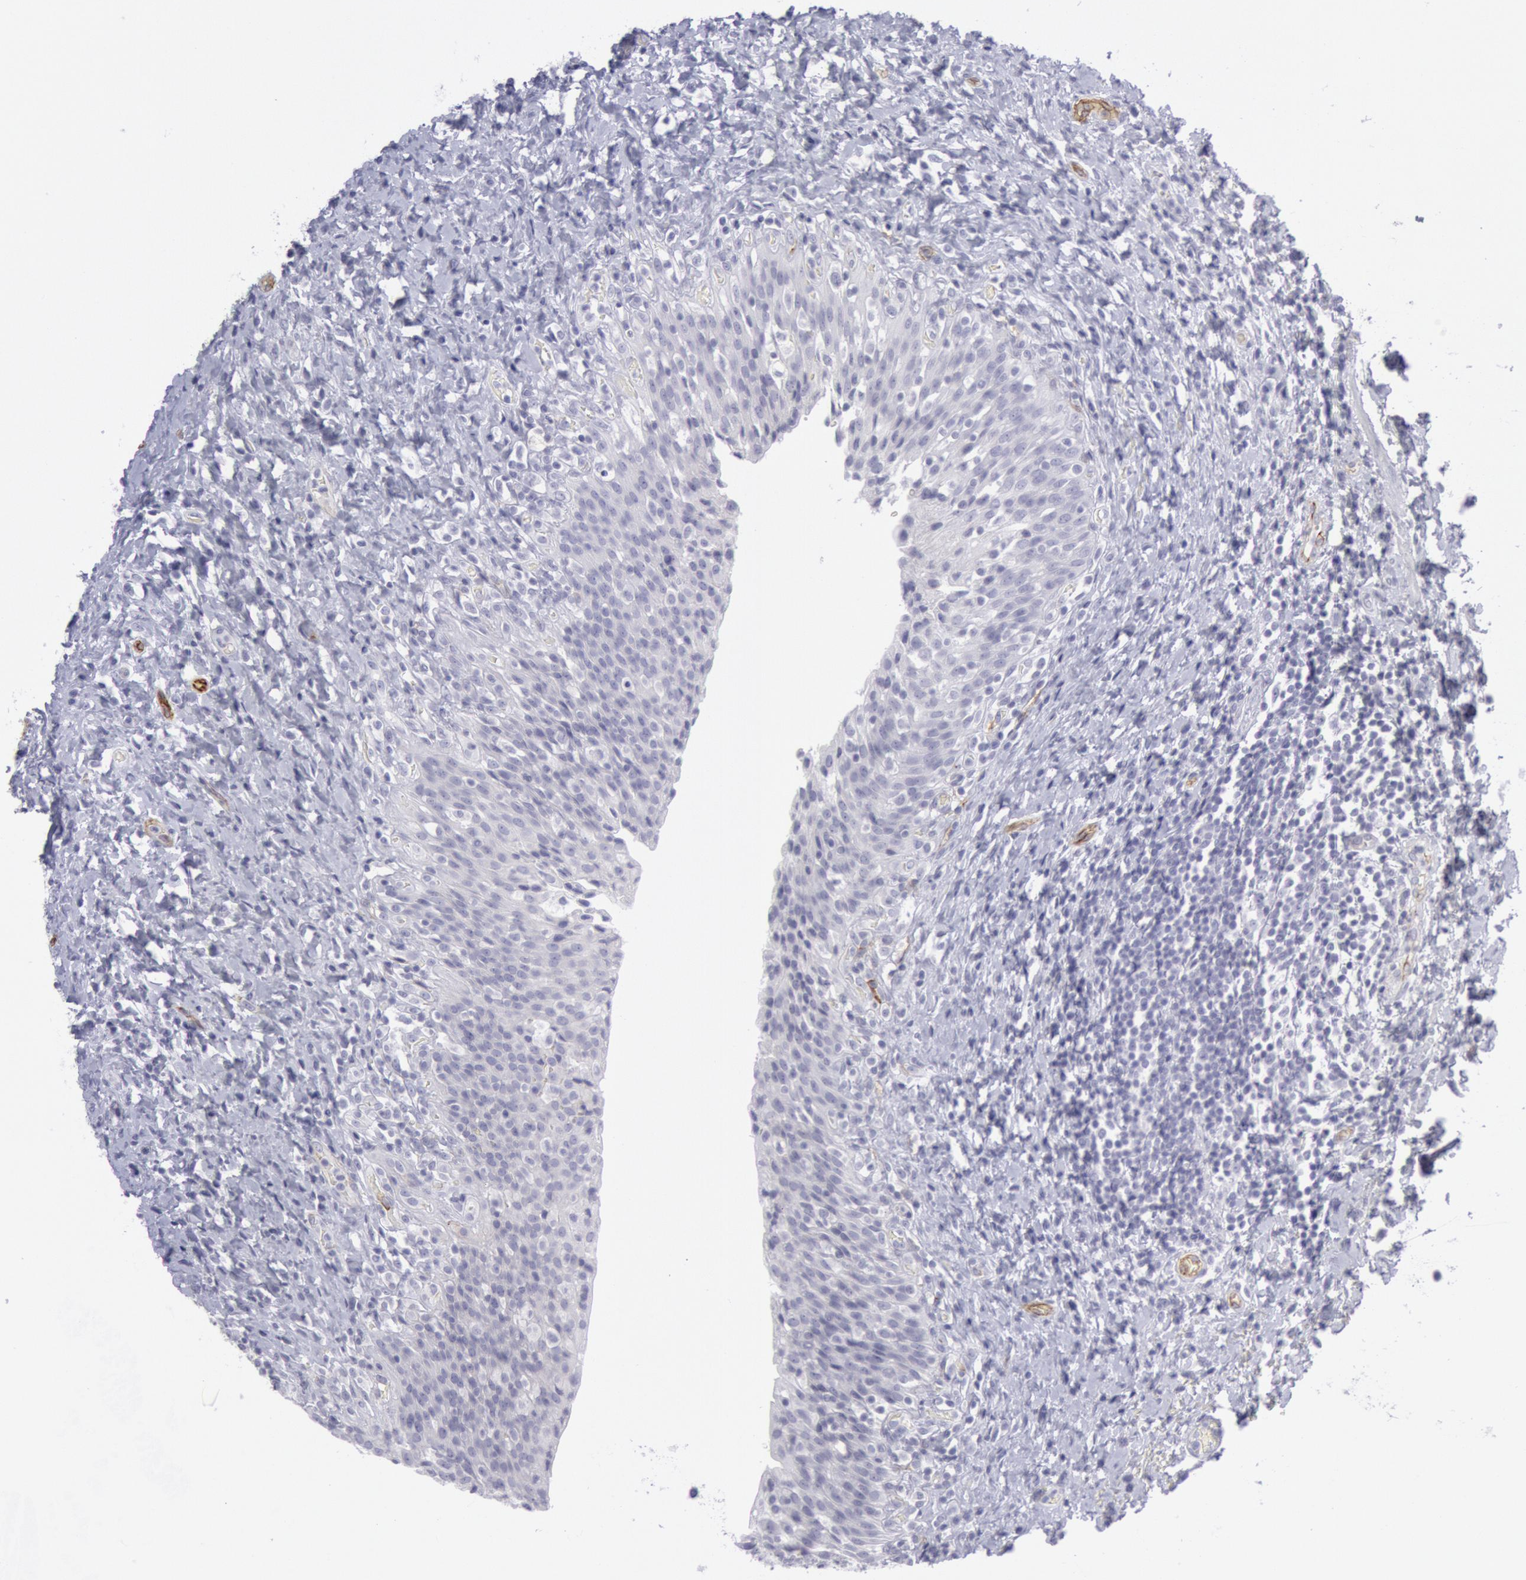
{"staining": {"intensity": "negative", "quantity": "none", "location": "none"}, "tissue": "urinary bladder", "cell_type": "Urothelial cells", "image_type": "normal", "snomed": [{"axis": "morphology", "description": "Normal tissue, NOS"}, {"axis": "topography", "description": "Urinary bladder"}], "caption": "This is an IHC image of normal human urinary bladder. There is no expression in urothelial cells.", "gene": "CDH13", "patient": {"sex": "male", "age": 51}}